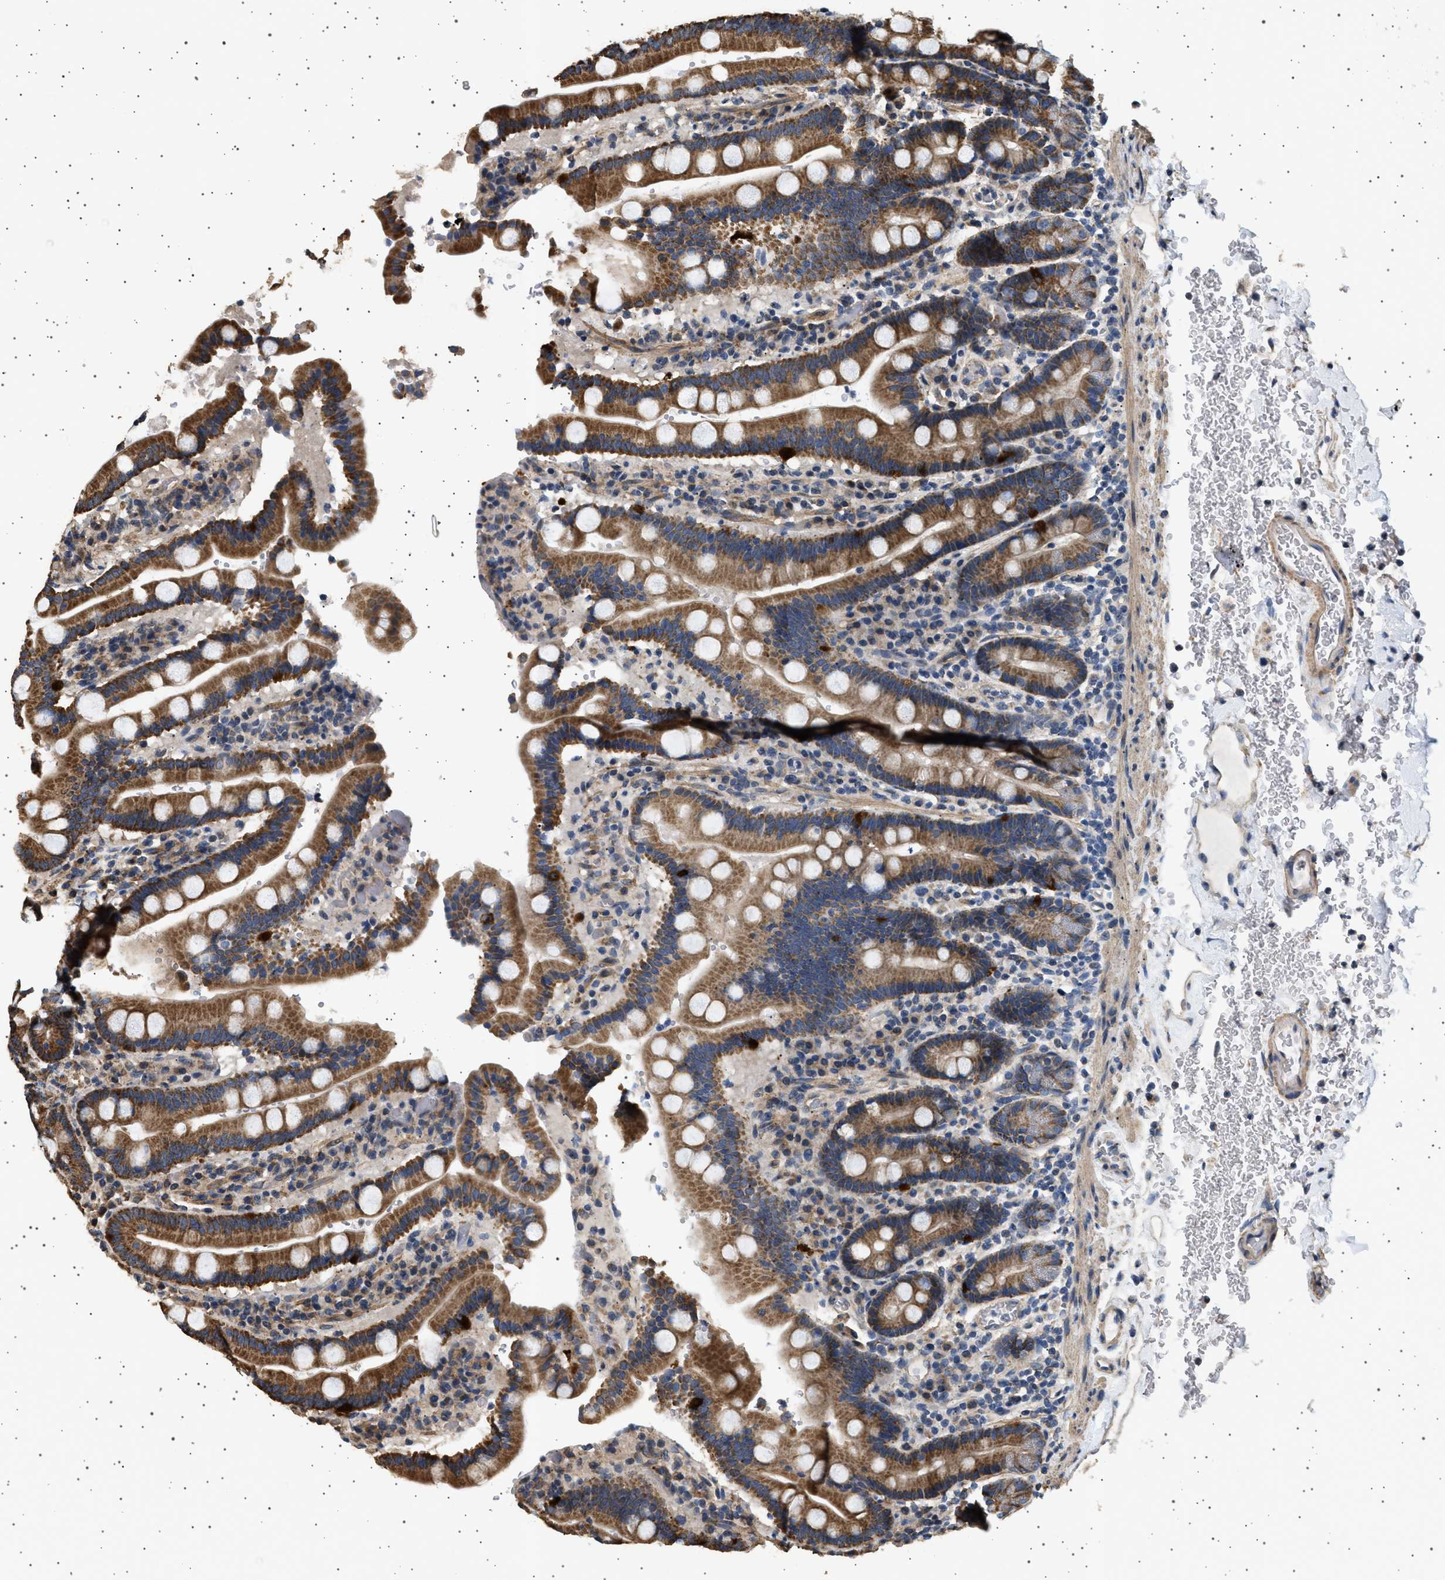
{"staining": {"intensity": "strong", "quantity": ">75%", "location": "cytoplasmic/membranous"}, "tissue": "duodenum", "cell_type": "Glandular cells", "image_type": "normal", "snomed": [{"axis": "morphology", "description": "Normal tissue, NOS"}, {"axis": "topography", "description": "Small intestine, NOS"}], "caption": "Immunohistochemical staining of normal human duodenum displays high levels of strong cytoplasmic/membranous staining in about >75% of glandular cells. The staining was performed using DAB, with brown indicating positive protein expression. Nuclei are stained blue with hematoxylin.", "gene": "KCNA4", "patient": {"sex": "female", "age": 71}}